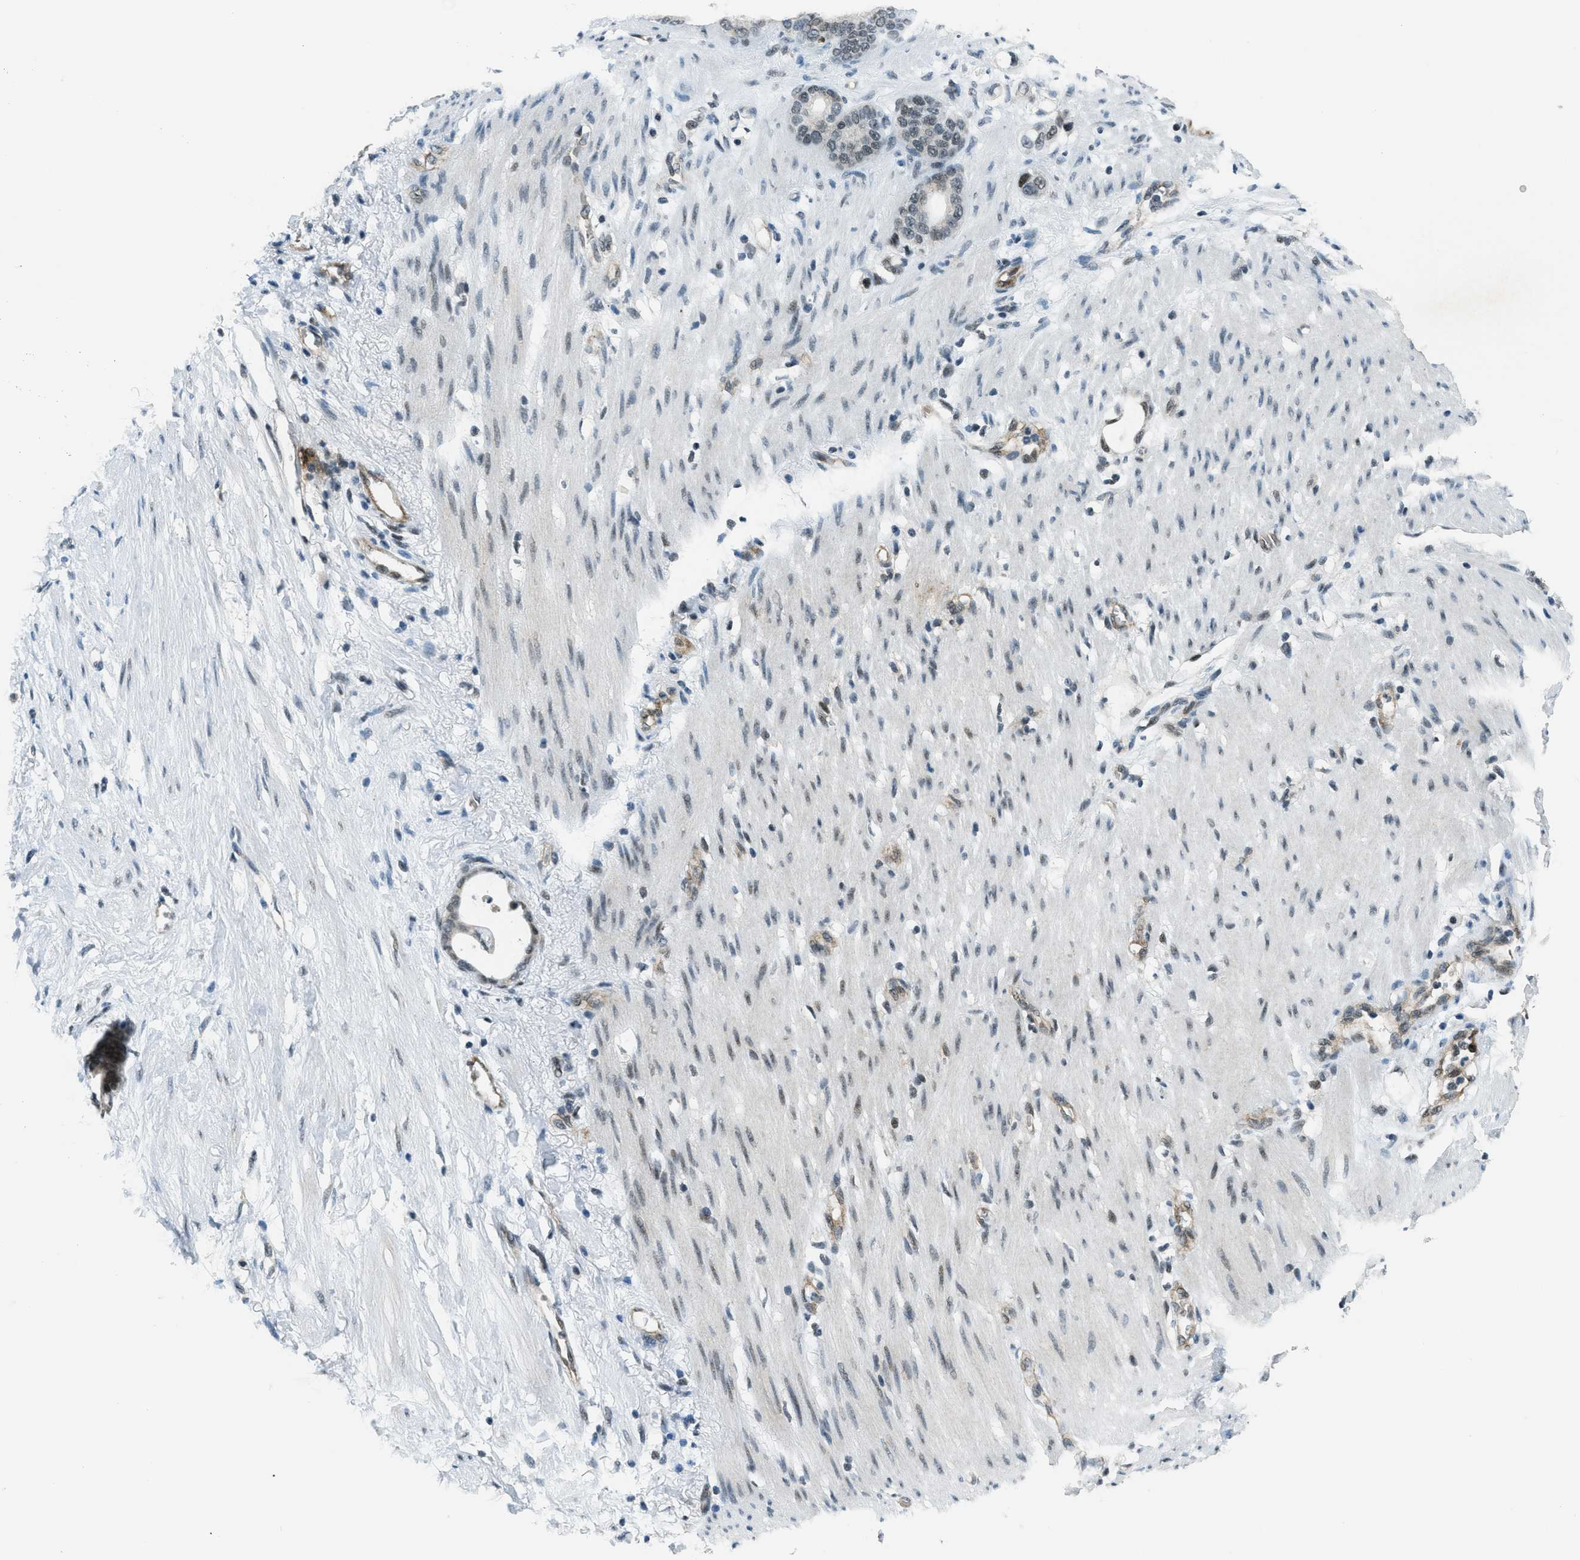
{"staining": {"intensity": "weak", "quantity": "<25%", "location": "nuclear"}, "tissue": "stomach cancer", "cell_type": "Tumor cells", "image_type": "cancer", "snomed": [{"axis": "morphology", "description": "Adenocarcinoma, NOS"}, {"axis": "topography", "description": "Stomach"}], "caption": "High power microscopy micrograph of an immunohistochemistry (IHC) histopathology image of stomach cancer, revealing no significant staining in tumor cells.", "gene": "KLF6", "patient": {"sex": "female", "age": 75}}